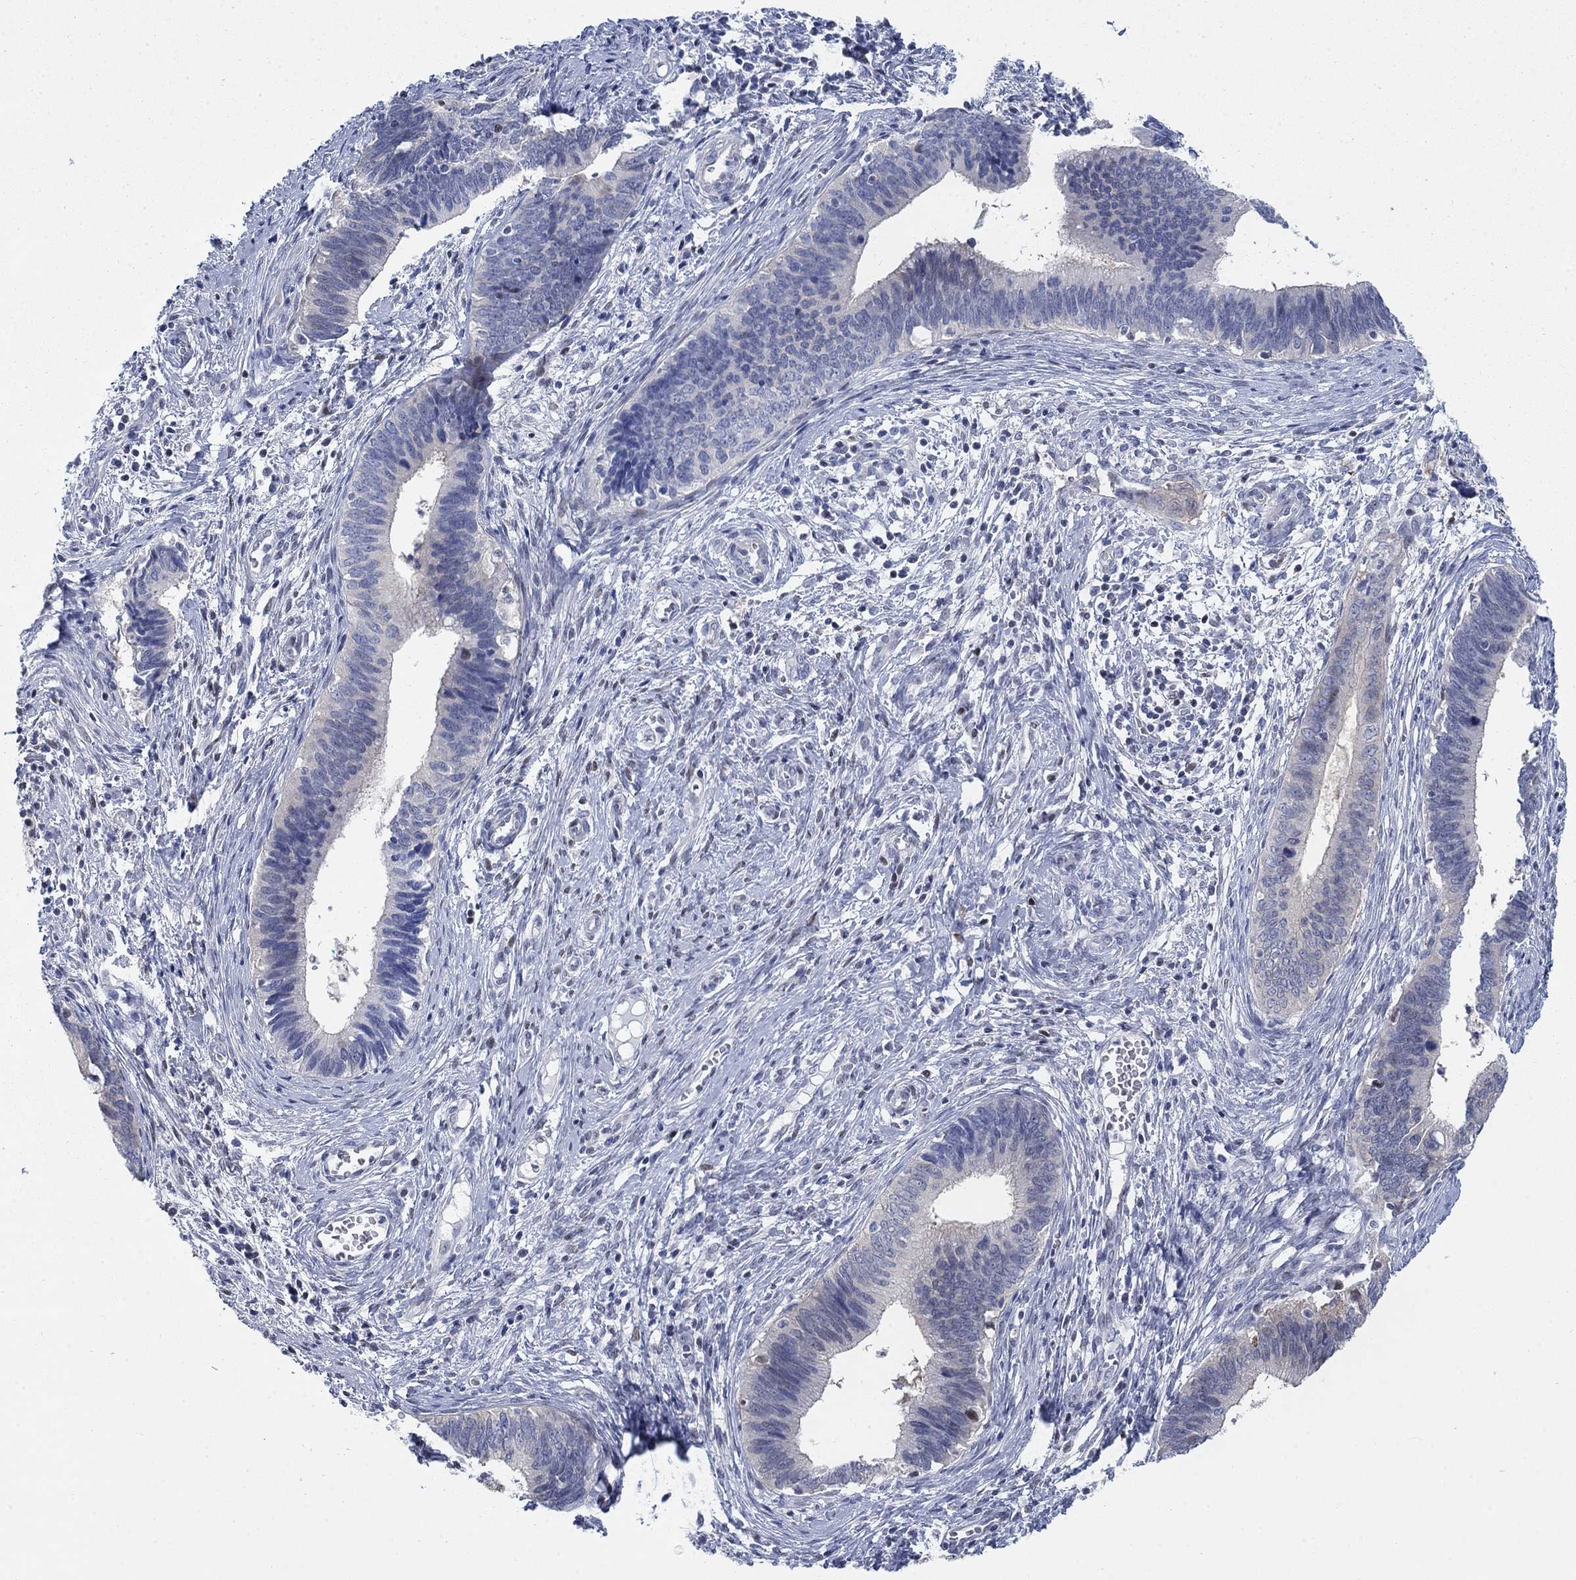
{"staining": {"intensity": "negative", "quantity": "none", "location": "none"}, "tissue": "cervical cancer", "cell_type": "Tumor cells", "image_type": "cancer", "snomed": [{"axis": "morphology", "description": "Adenocarcinoma, NOS"}, {"axis": "topography", "description": "Cervix"}], "caption": "This is an IHC photomicrograph of cervical adenocarcinoma. There is no positivity in tumor cells.", "gene": "MYO3A", "patient": {"sex": "female", "age": 42}}